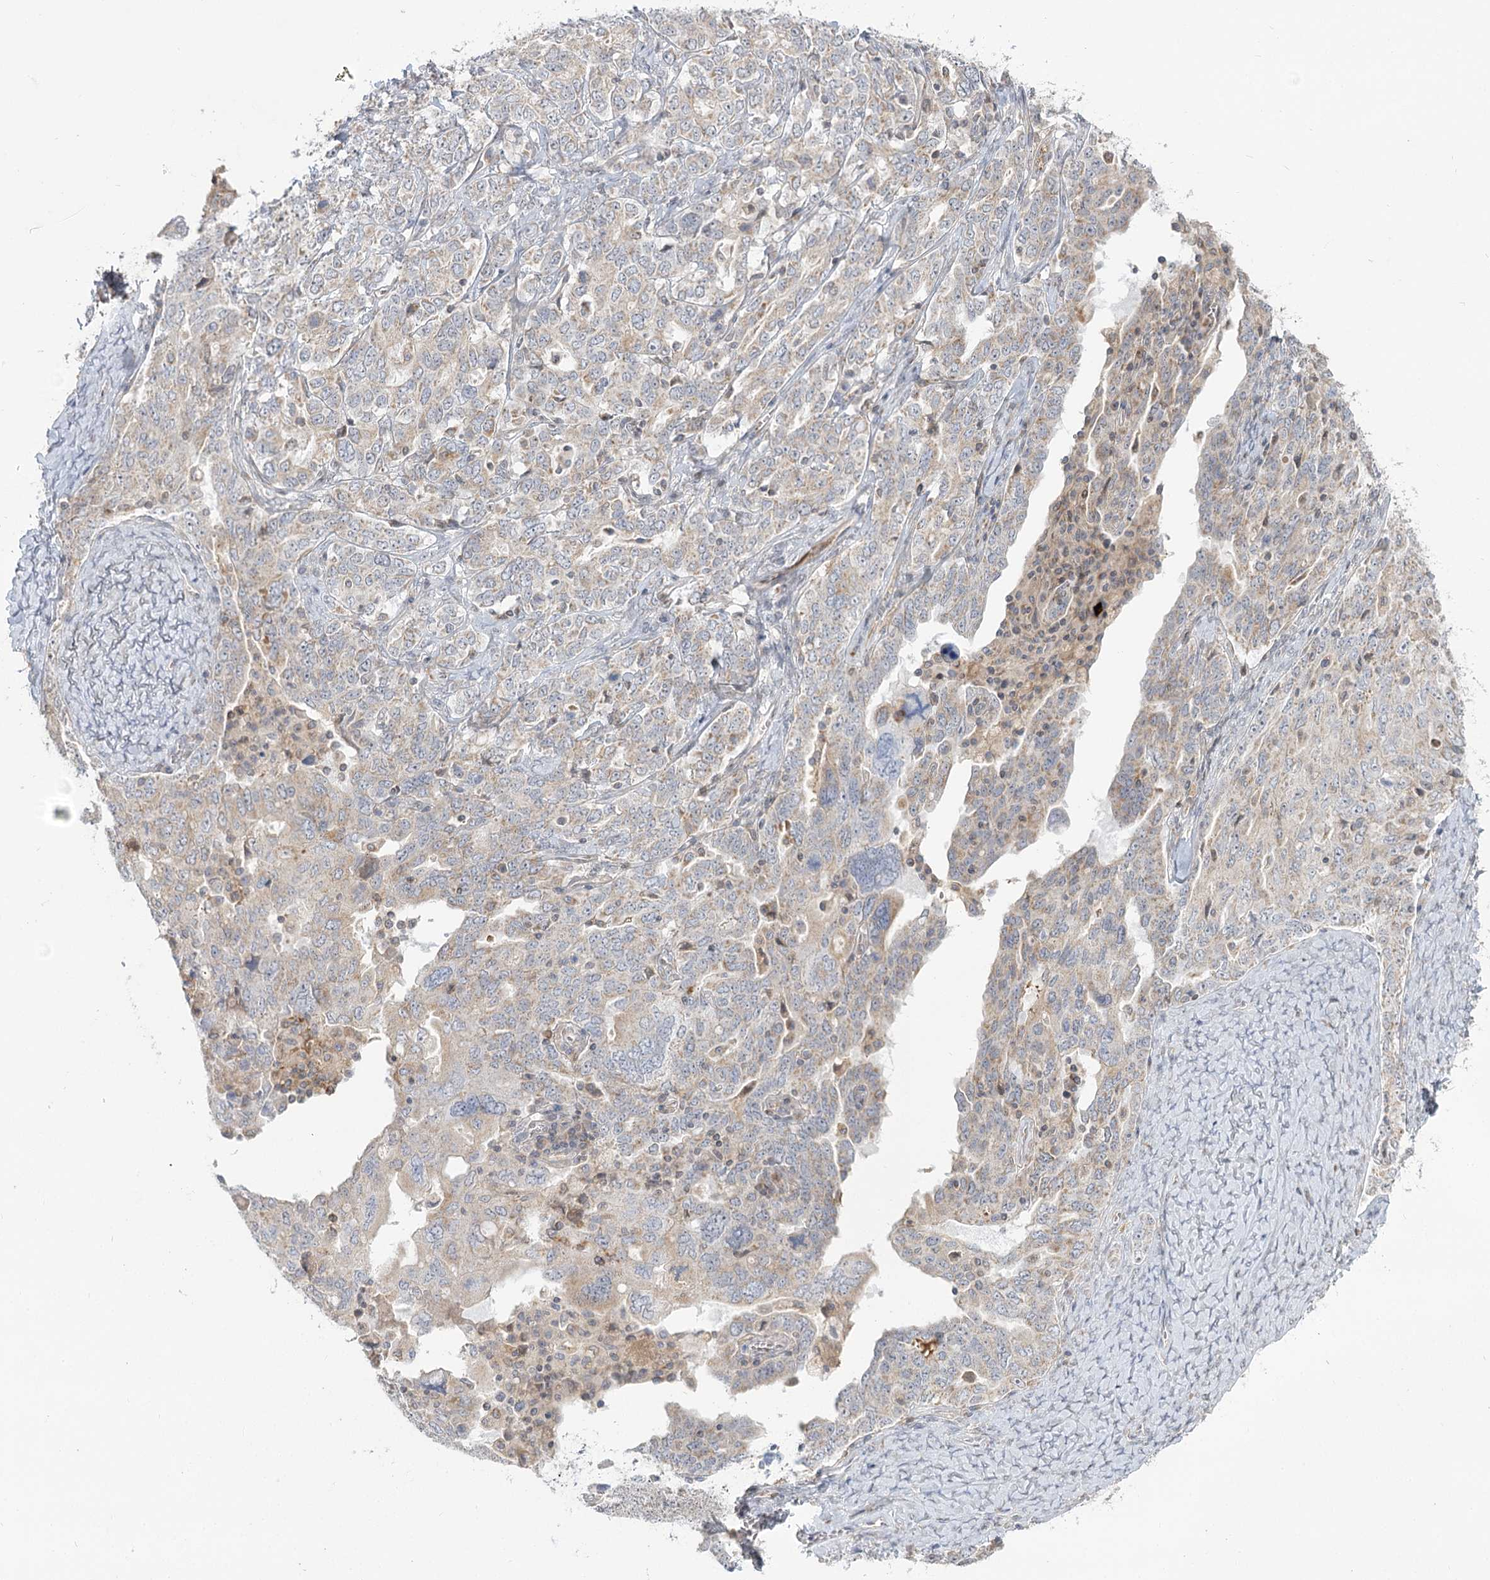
{"staining": {"intensity": "weak", "quantity": "<25%", "location": "cytoplasmic/membranous"}, "tissue": "ovarian cancer", "cell_type": "Tumor cells", "image_type": "cancer", "snomed": [{"axis": "morphology", "description": "Carcinoma, endometroid"}, {"axis": "topography", "description": "Ovary"}], "caption": "Micrograph shows no protein positivity in tumor cells of ovarian cancer tissue.", "gene": "MTMR3", "patient": {"sex": "female", "age": 62}}